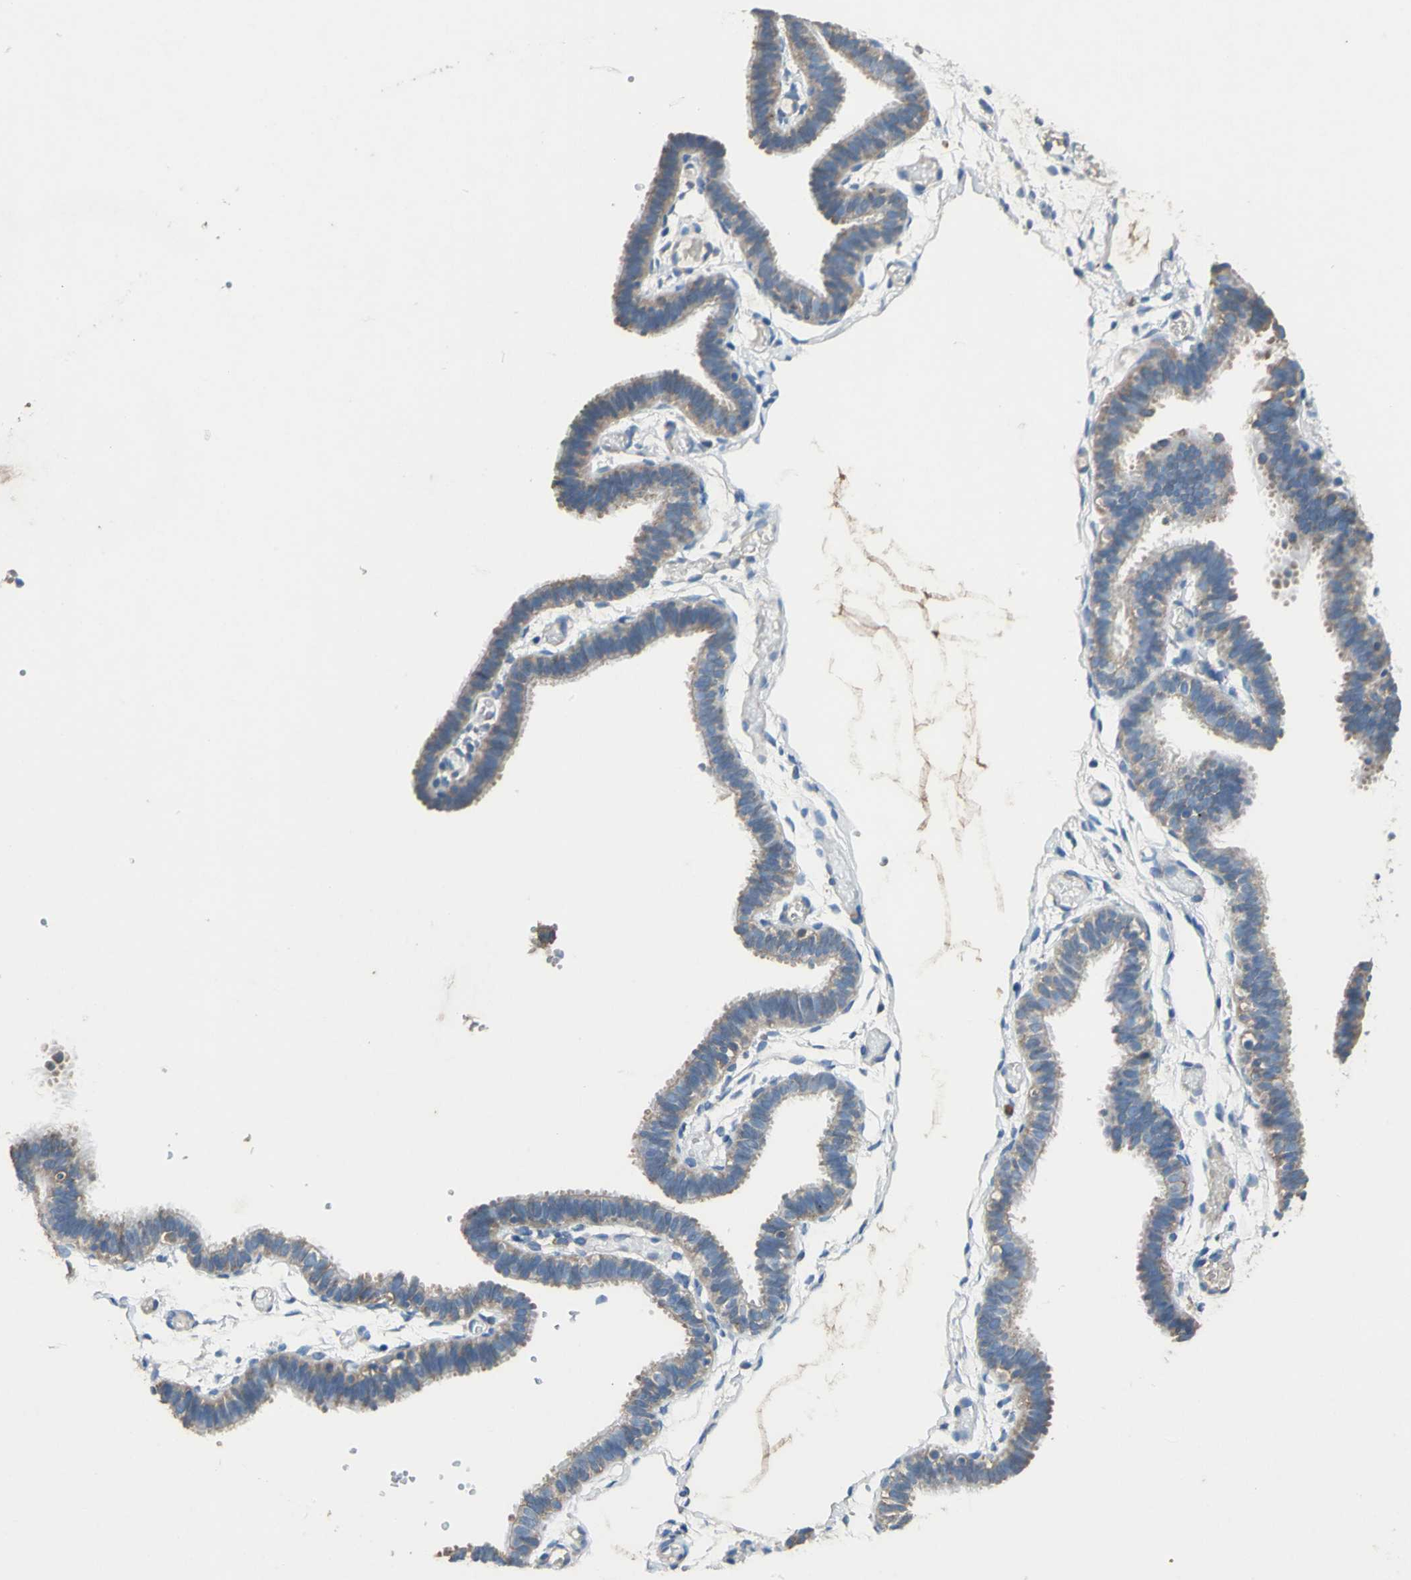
{"staining": {"intensity": "moderate", "quantity": ">75%", "location": "cytoplasmic/membranous"}, "tissue": "fallopian tube", "cell_type": "Glandular cells", "image_type": "normal", "snomed": [{"axis": "morphology", "description": "Normal tissue, NOS"}, {"axis": "topography", "description": "Fallopian tube"}], "caption": "Immunohistochemistry micrograph of unremarkable fallopian tube: fallopian tube stained using IHC displays medium levels of moderate protein expression localized specifically in the cytoplasmic/membranous of glandular cells, appearing as a cytoplasmic/membranous brown color.", "gene": "HEPH", "patient": {"sex": "female", "age": 29}}